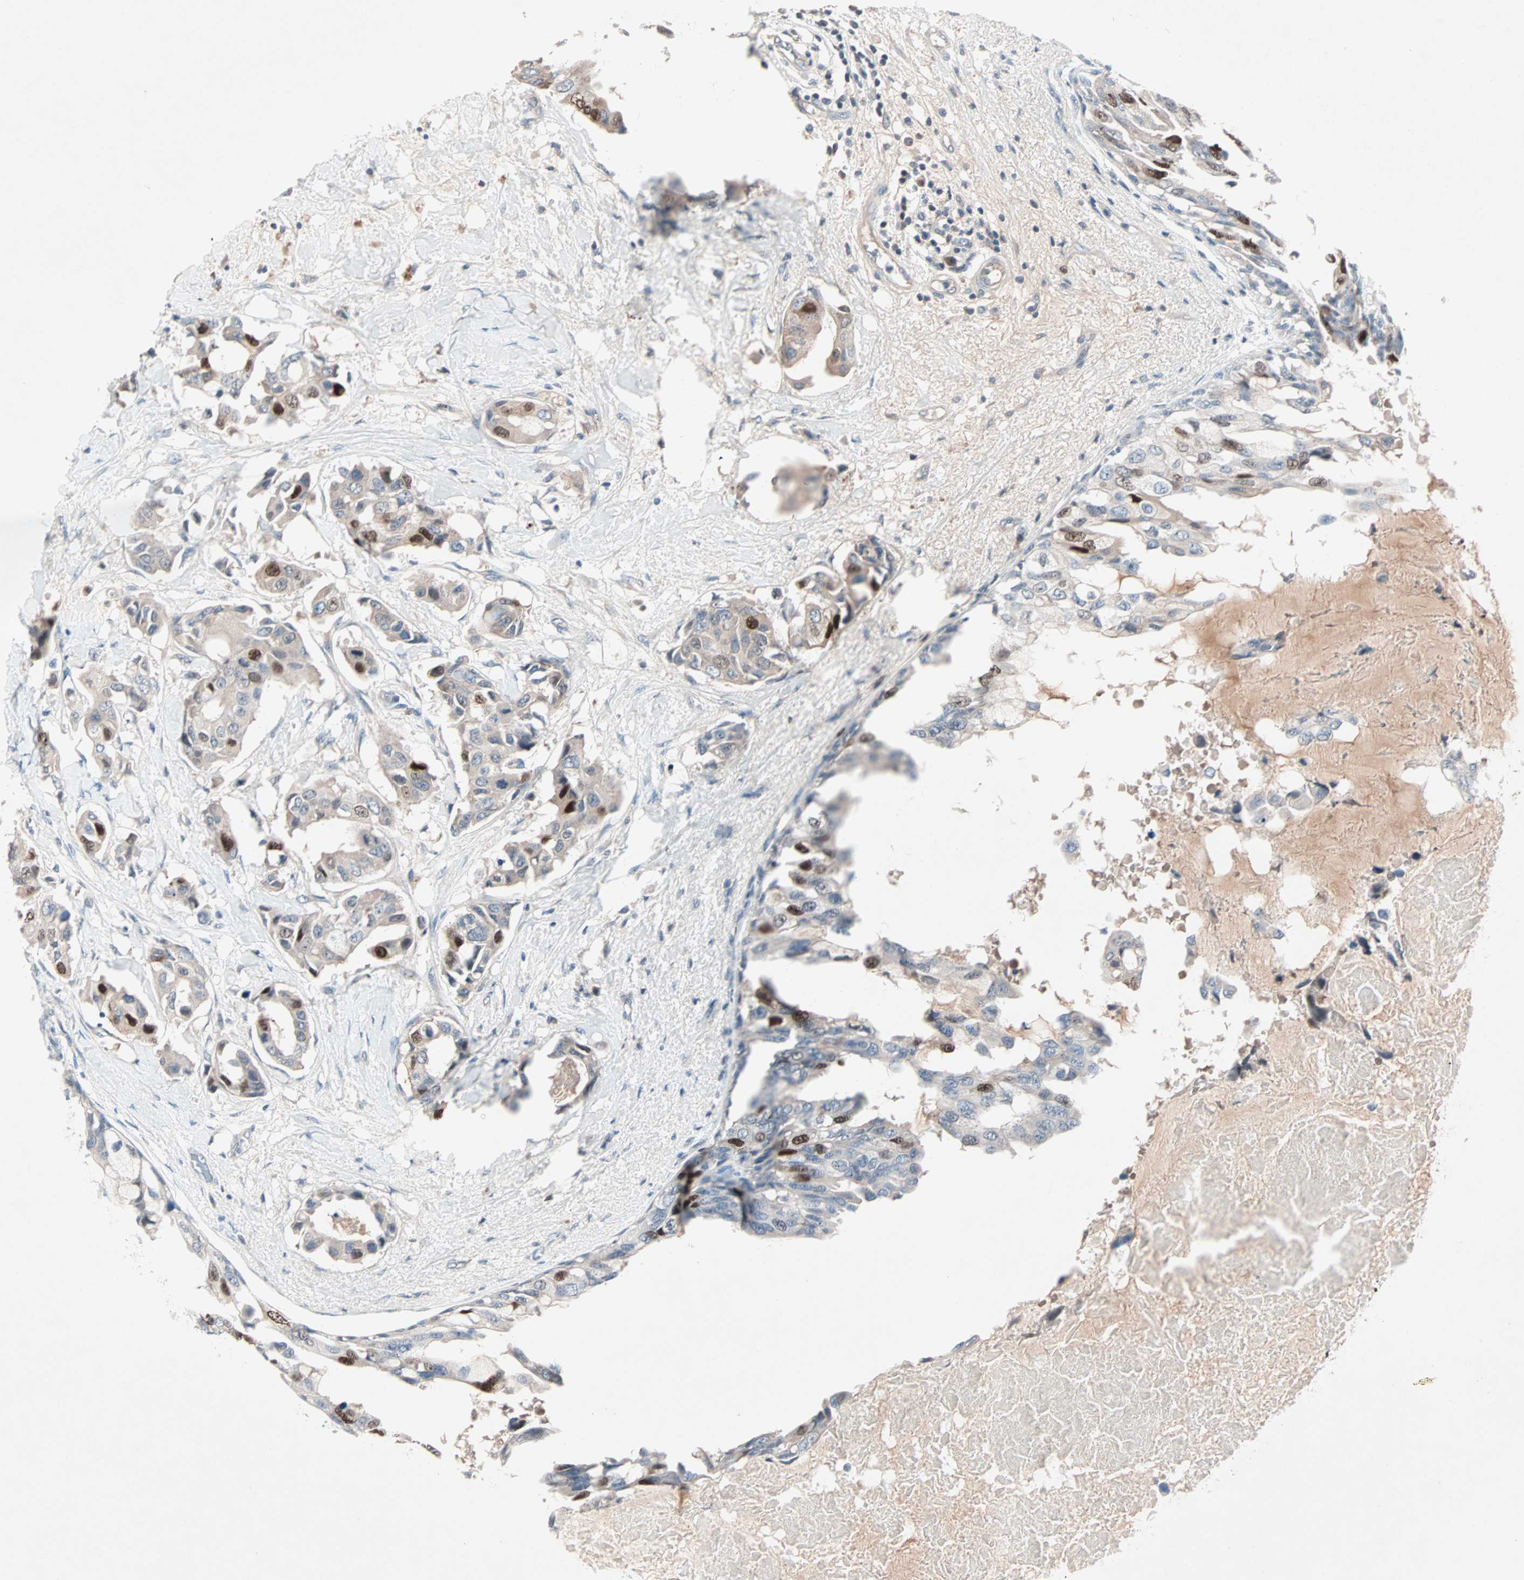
{"staining": {"intensity": "strong", "quantity": "<25%", "location": "nuclear"}, "tissue": "breast cancer", "cell_type": "Tumor cells", "image_type": "cancer", "snomed": [{"axis": "morphology", "description": "Duct carcinoma"}, {"axis": "topography", "description": "Breast"}], "caption": "Invasive ductal carcinoma (breast) was stained to show a protein in brown. There is medium levels of strong nuclear staining in about <25% of tumor cells.", "gene": "CCNE2", "patient": {"sex": "female", "age": 40}}